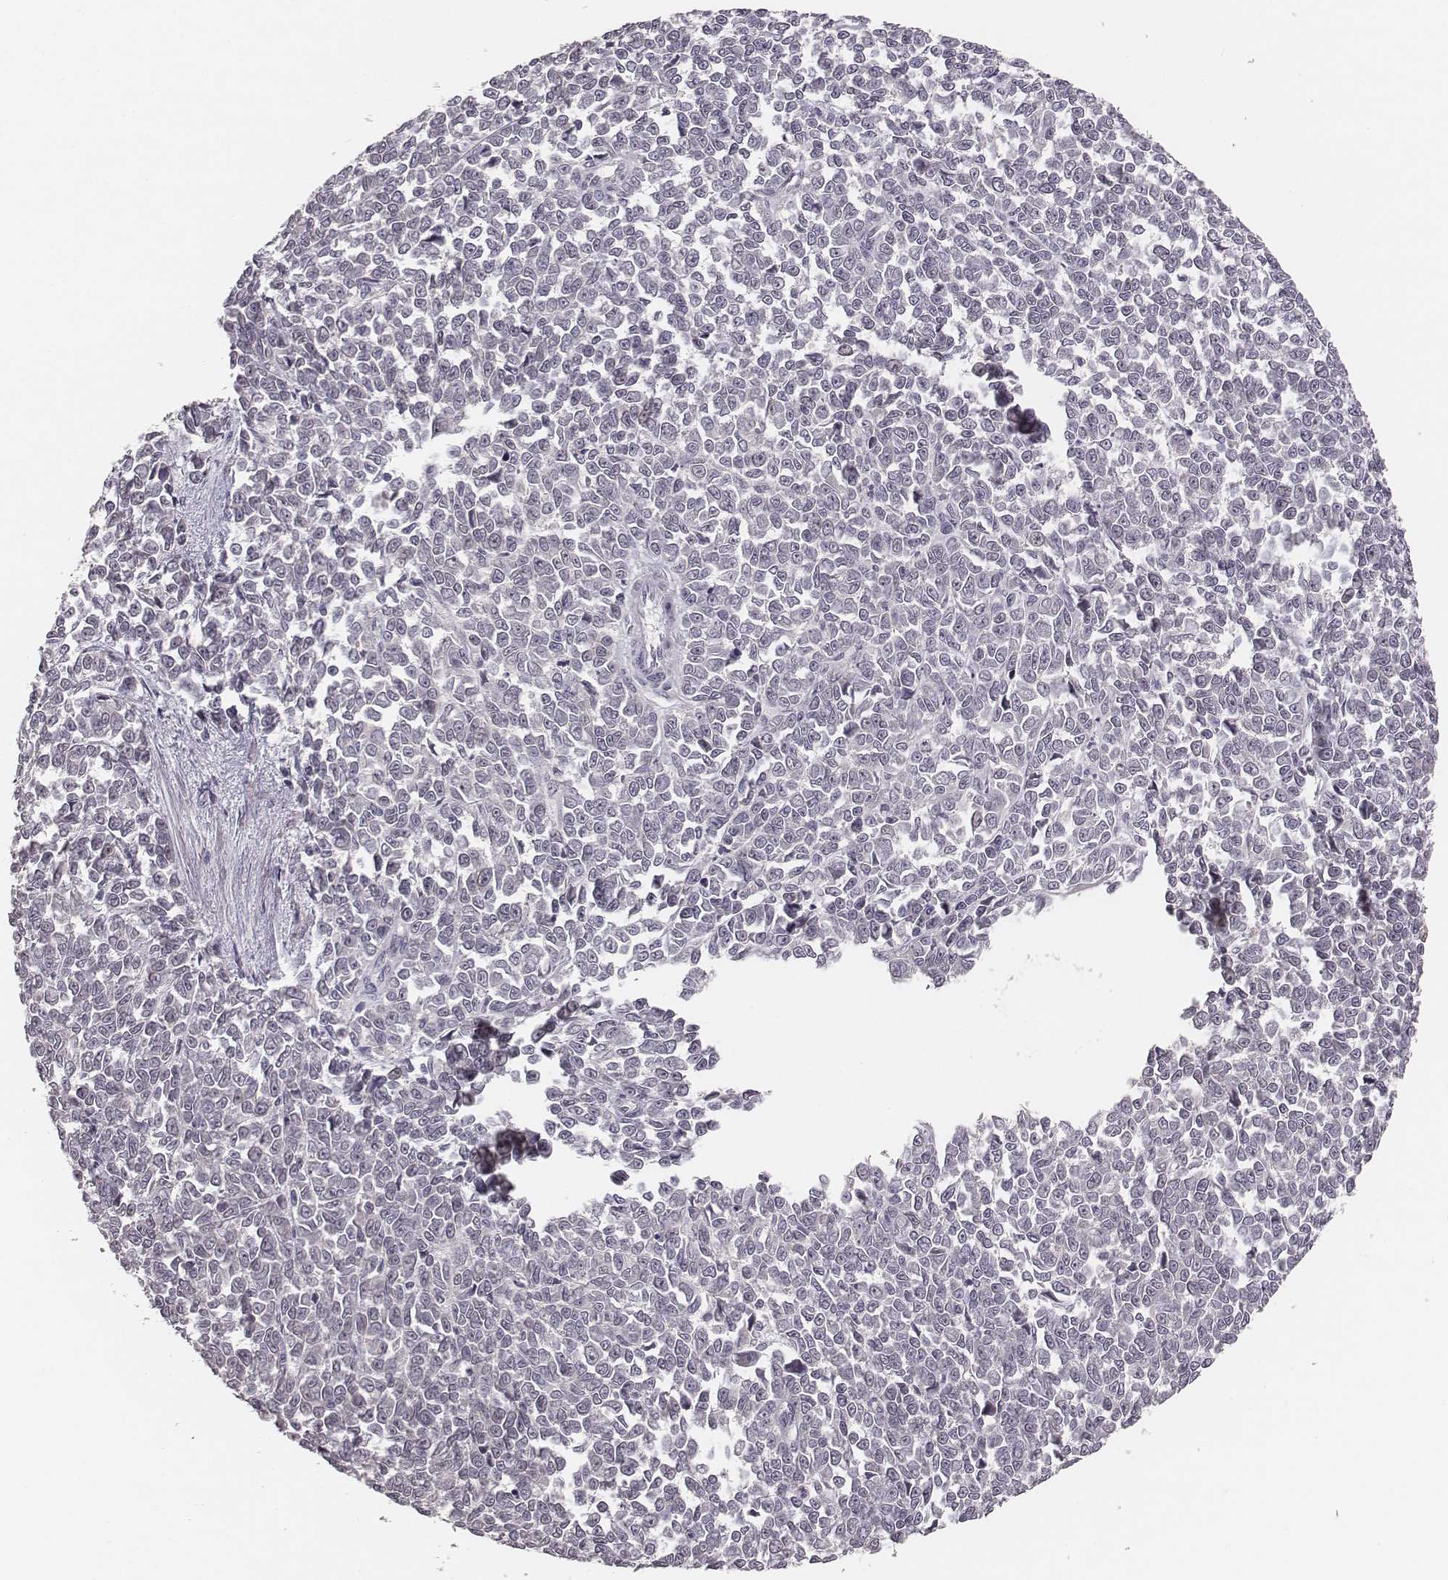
{"staining": {"intensity": "negative", "quantity": "none", "location": "none"}, "tissue": "melanoma", "cell_type": "Tumor cells", "image_type": "cancer", "snomed": [{"axis": "morphology", "description": "Malignant melanoma, NOS"}, {"axis": "topography", "description": "Skin"}], "caption": "Micrograph shows no significant protein expression in tumor cells of melanoma.", "gene": "LY6K", "patient": {"sex": "female", "age": 95}}